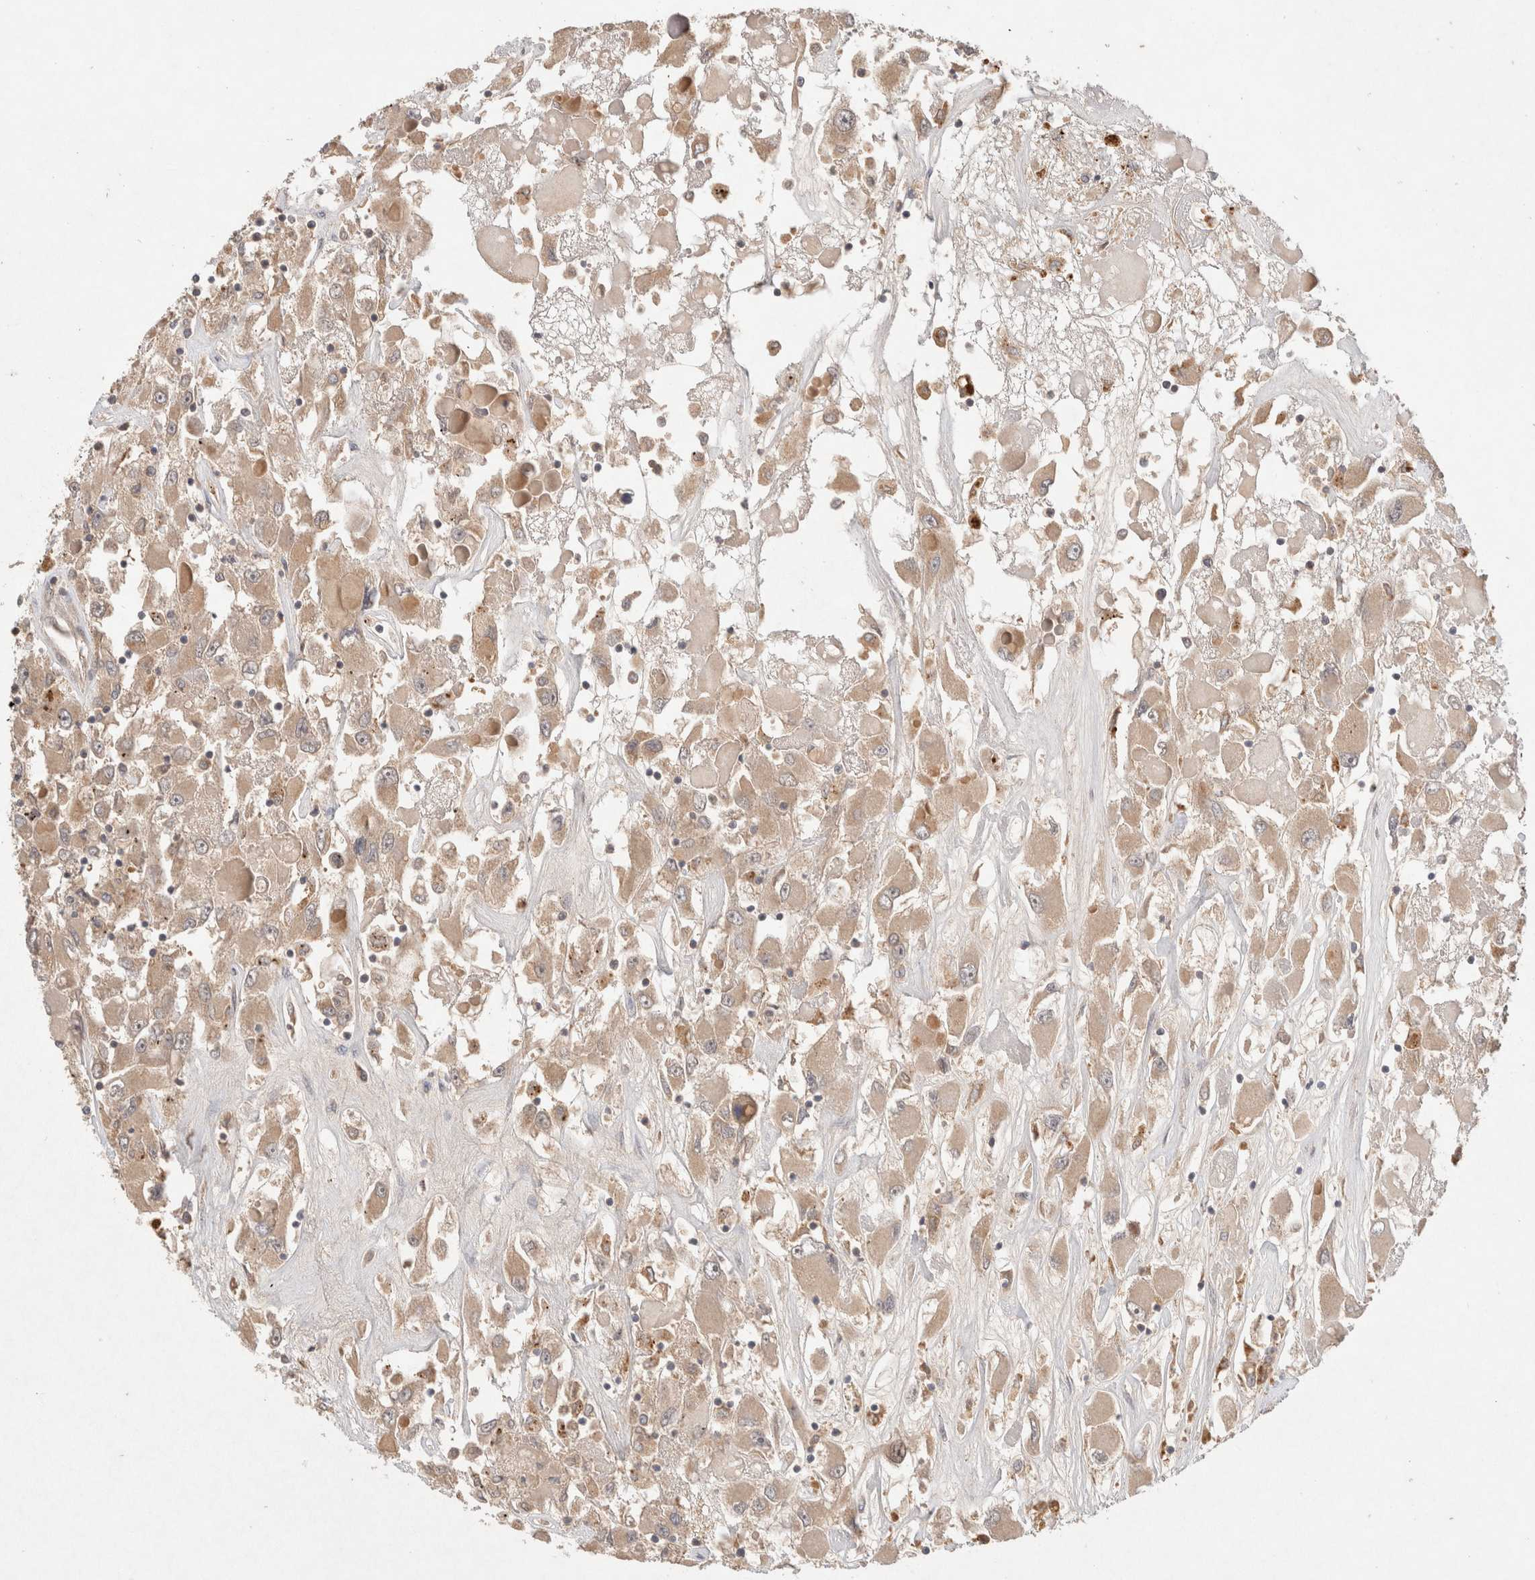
{"staining": {"intensity": "moderate", "quantity": ">75%", "location": "cytoplasmic/membranous"}, "tissue": "renal cancer", "cell_type": "Tumor cells", "image_type": "cancer", "snomed": [{"axis": "morphology", "description": "Adenocarcinoma, NOS"}, {"axis": "topography", "description": "Kidney"}], "caption": "This histopathology image reveals renal cancer stained with immunohistochemistry (IHC) to label a protein in brown. The cytoplasmic/membranous of tumor cells show moderate positivity for the protein. Nuclei are counter-stained blue.", "gene": "KLHL20", "patient": {"sex": "female", "age": 52}}